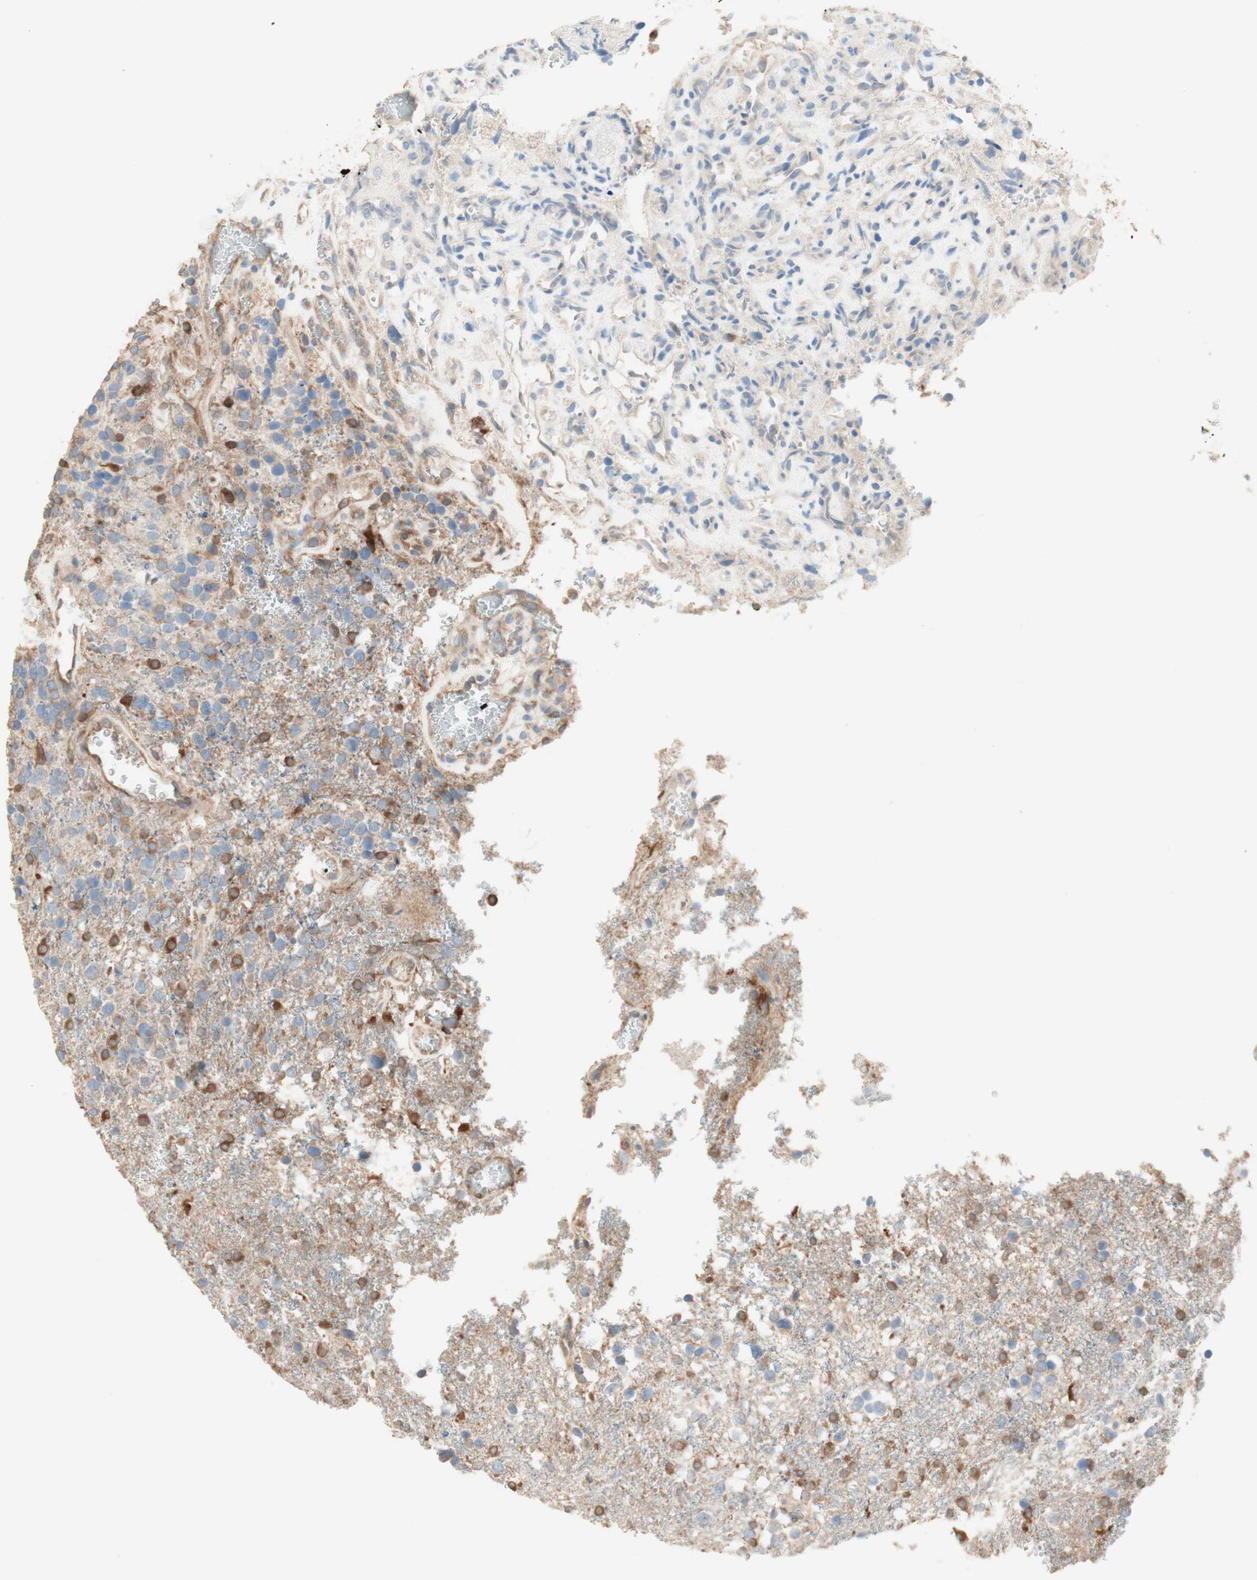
{"staining": {"intensity": "moderate", "quantity": ">75%", "location": "cytoplasmic/membranous"}, "tissue": "glioma", "cell_type": "Tumor cells", "image_type": "cancer", "snomed": [{"axis": "morphology", "description": "Glioma, malignant, High grade"}, {"axis": "topography", "description": "Brain"}], "caption": "The image demonstrates a brown stain indicating the presence of a protein in the cytoplasmic/membranous of tumor cells in high-grade glioma (malignant).", "gene": "COMT", "patient": {"sex": "female", "age": 58}}